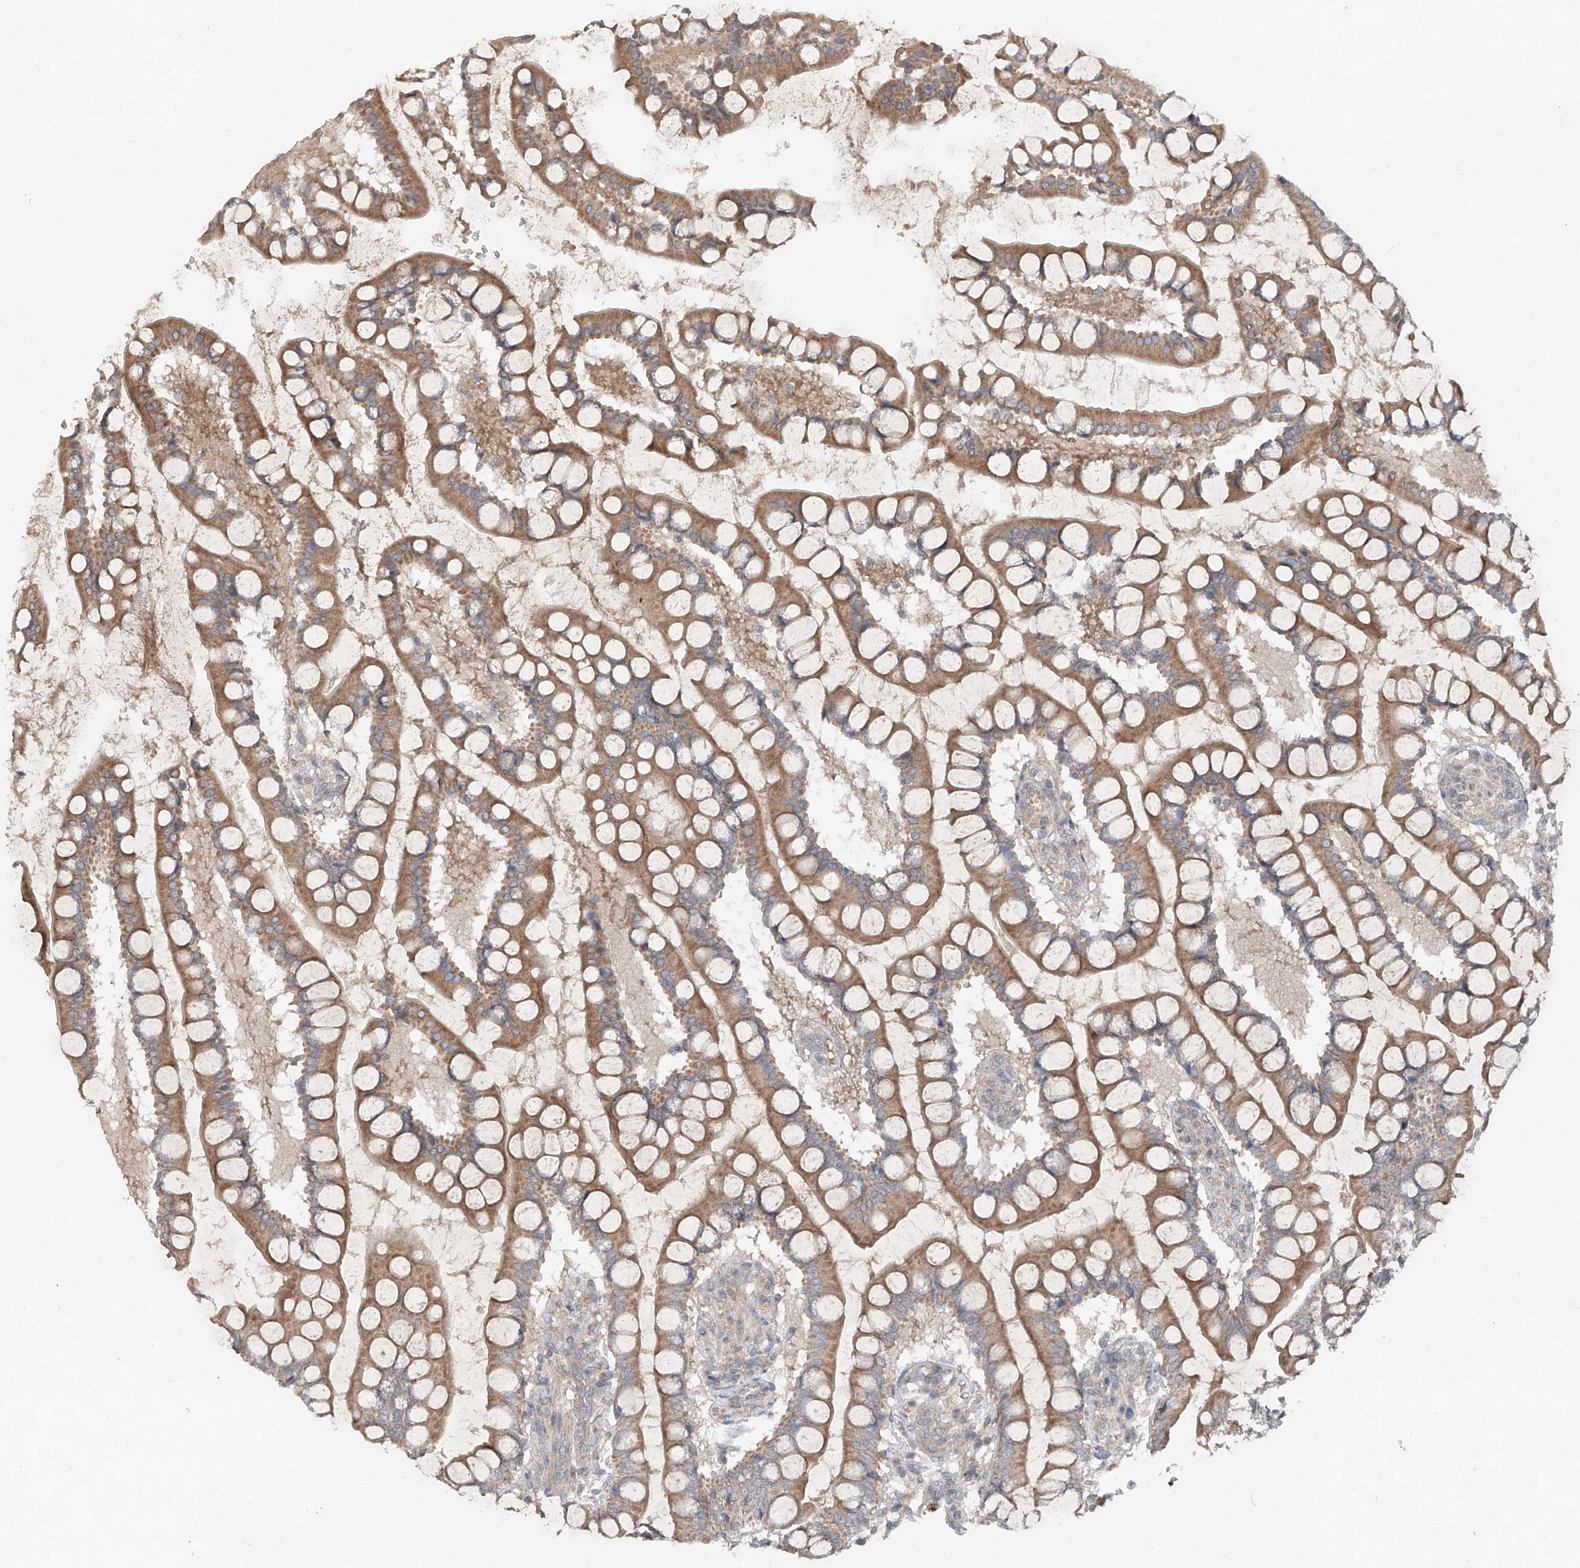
{"staining": {"intensity": "moderate", "quantity": ">75%", "location": "cytoplasmic/membranous"}, "tissue": "small intestine", "cell_type": "Glandular cells", "image_type": "normal", "snomed": [{"axis": "morphology", "description": "Normal tissue, NOS"}, {"axis": "topography", "description": "Small intestine"}], "caption": "A brown stain highlights moderate cytoplasmic/membranous positivity of a protein in glandular cells of benign small intestine. Using DAB (brown) and hematoxylin (blue) stains, captured at high magnification using brightfield microscopy.", "gene": "ADAM23", "patient": {"sex": "male", "age": 52}}